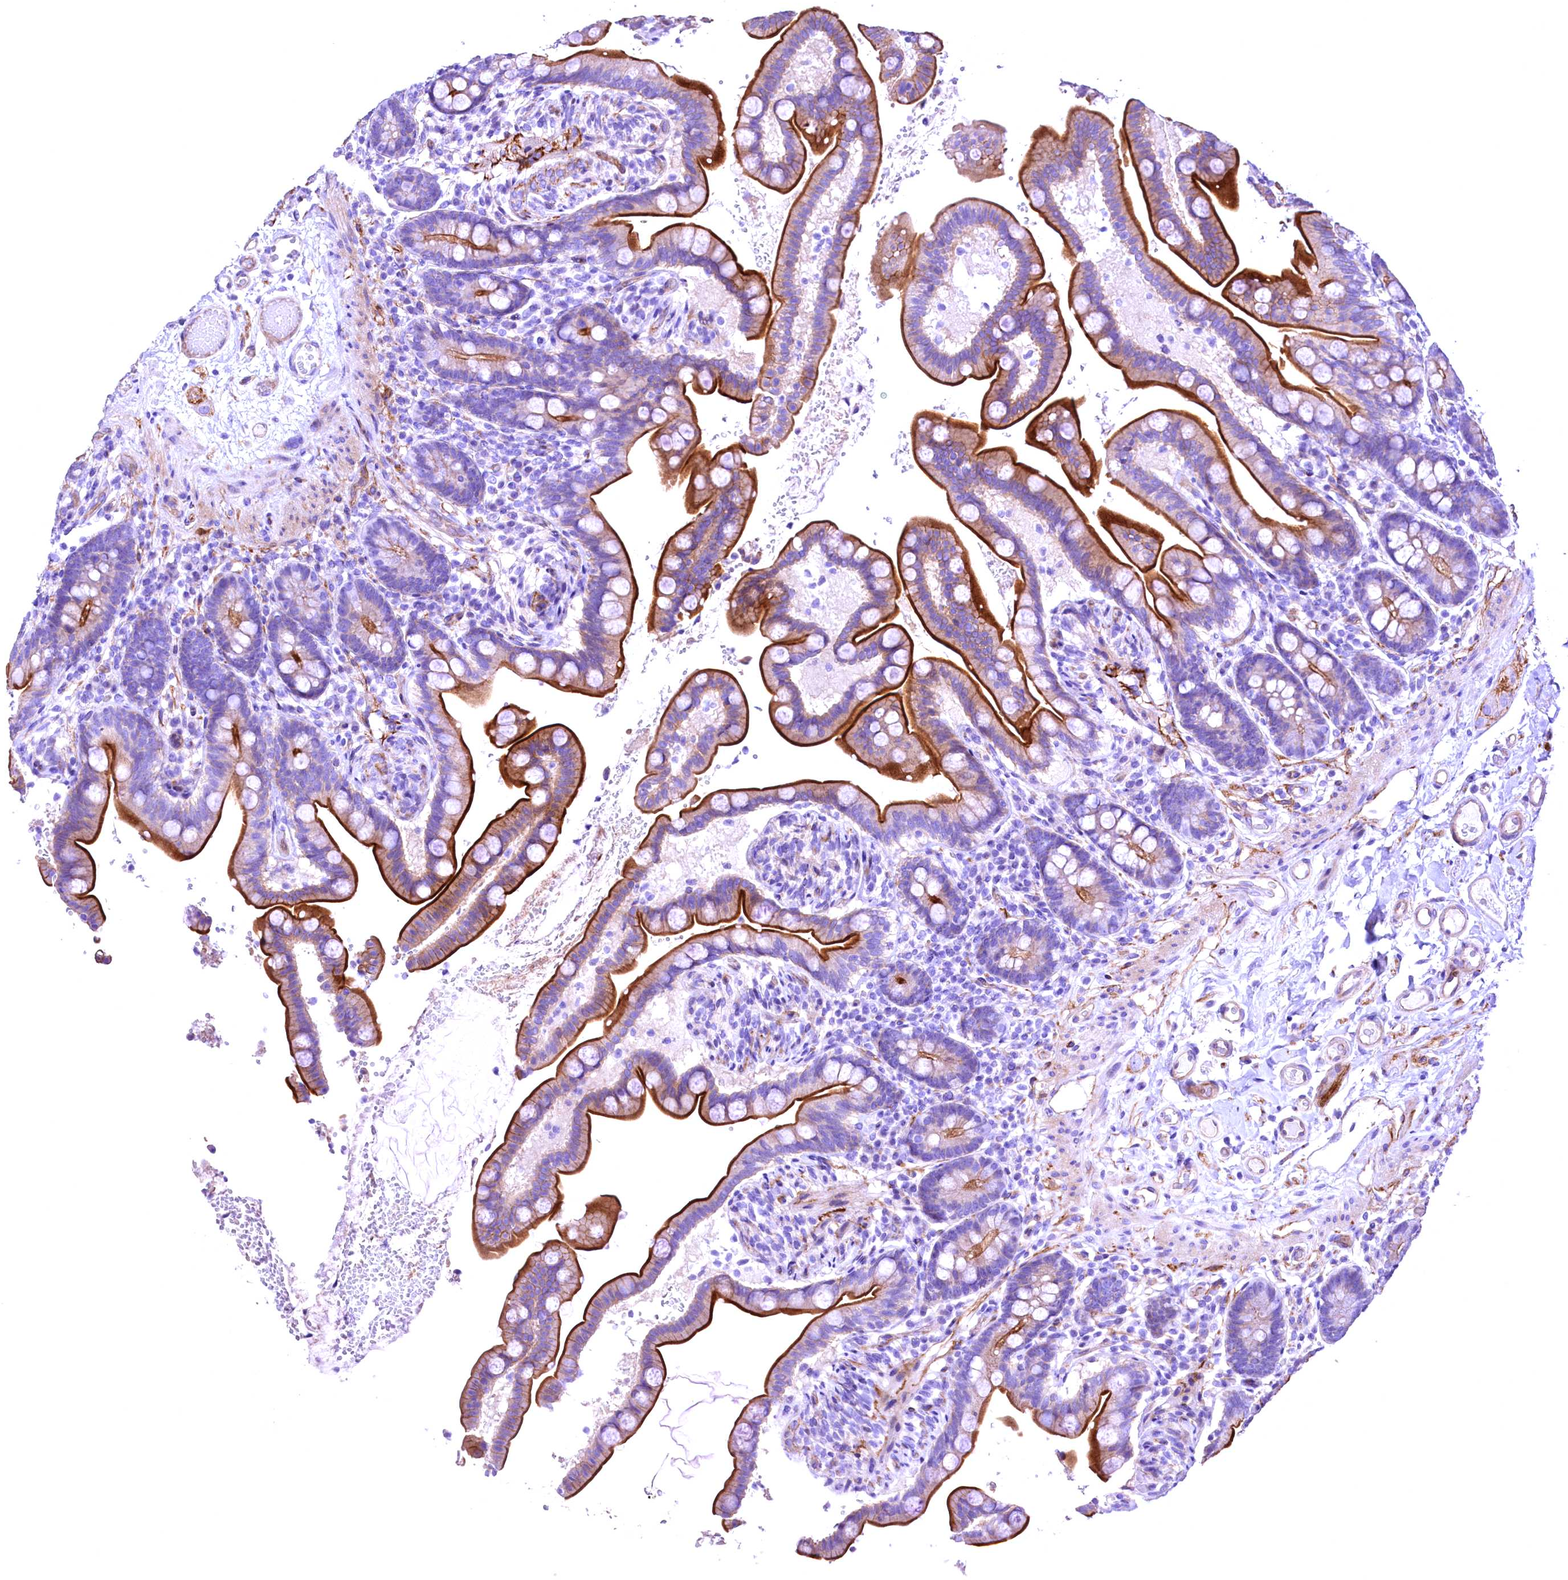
{"staining": {"intensity": "weak", "quantity": "25%-75%", "location": "cytoplasmic/membranous"}, "tissue": "colon", "cell_type": "Endothelial cells", "image_type": "normal", "snomed": [{"axis": "morphology", "description": "Normal tissue, NOS"}, {"axis": "topography", "description": "Smooth muscle"}, {"axis": "topography", "description": "Colon"}], "caption": "DAB immunohistochemical staining of unremarkable human colon exhibits weak cytoplasmic/membranous protein positivity in approximately 25%-75% of endothelial cells.", "gene": "SLF1", "patient": {"sex": "male", "age": 73}}